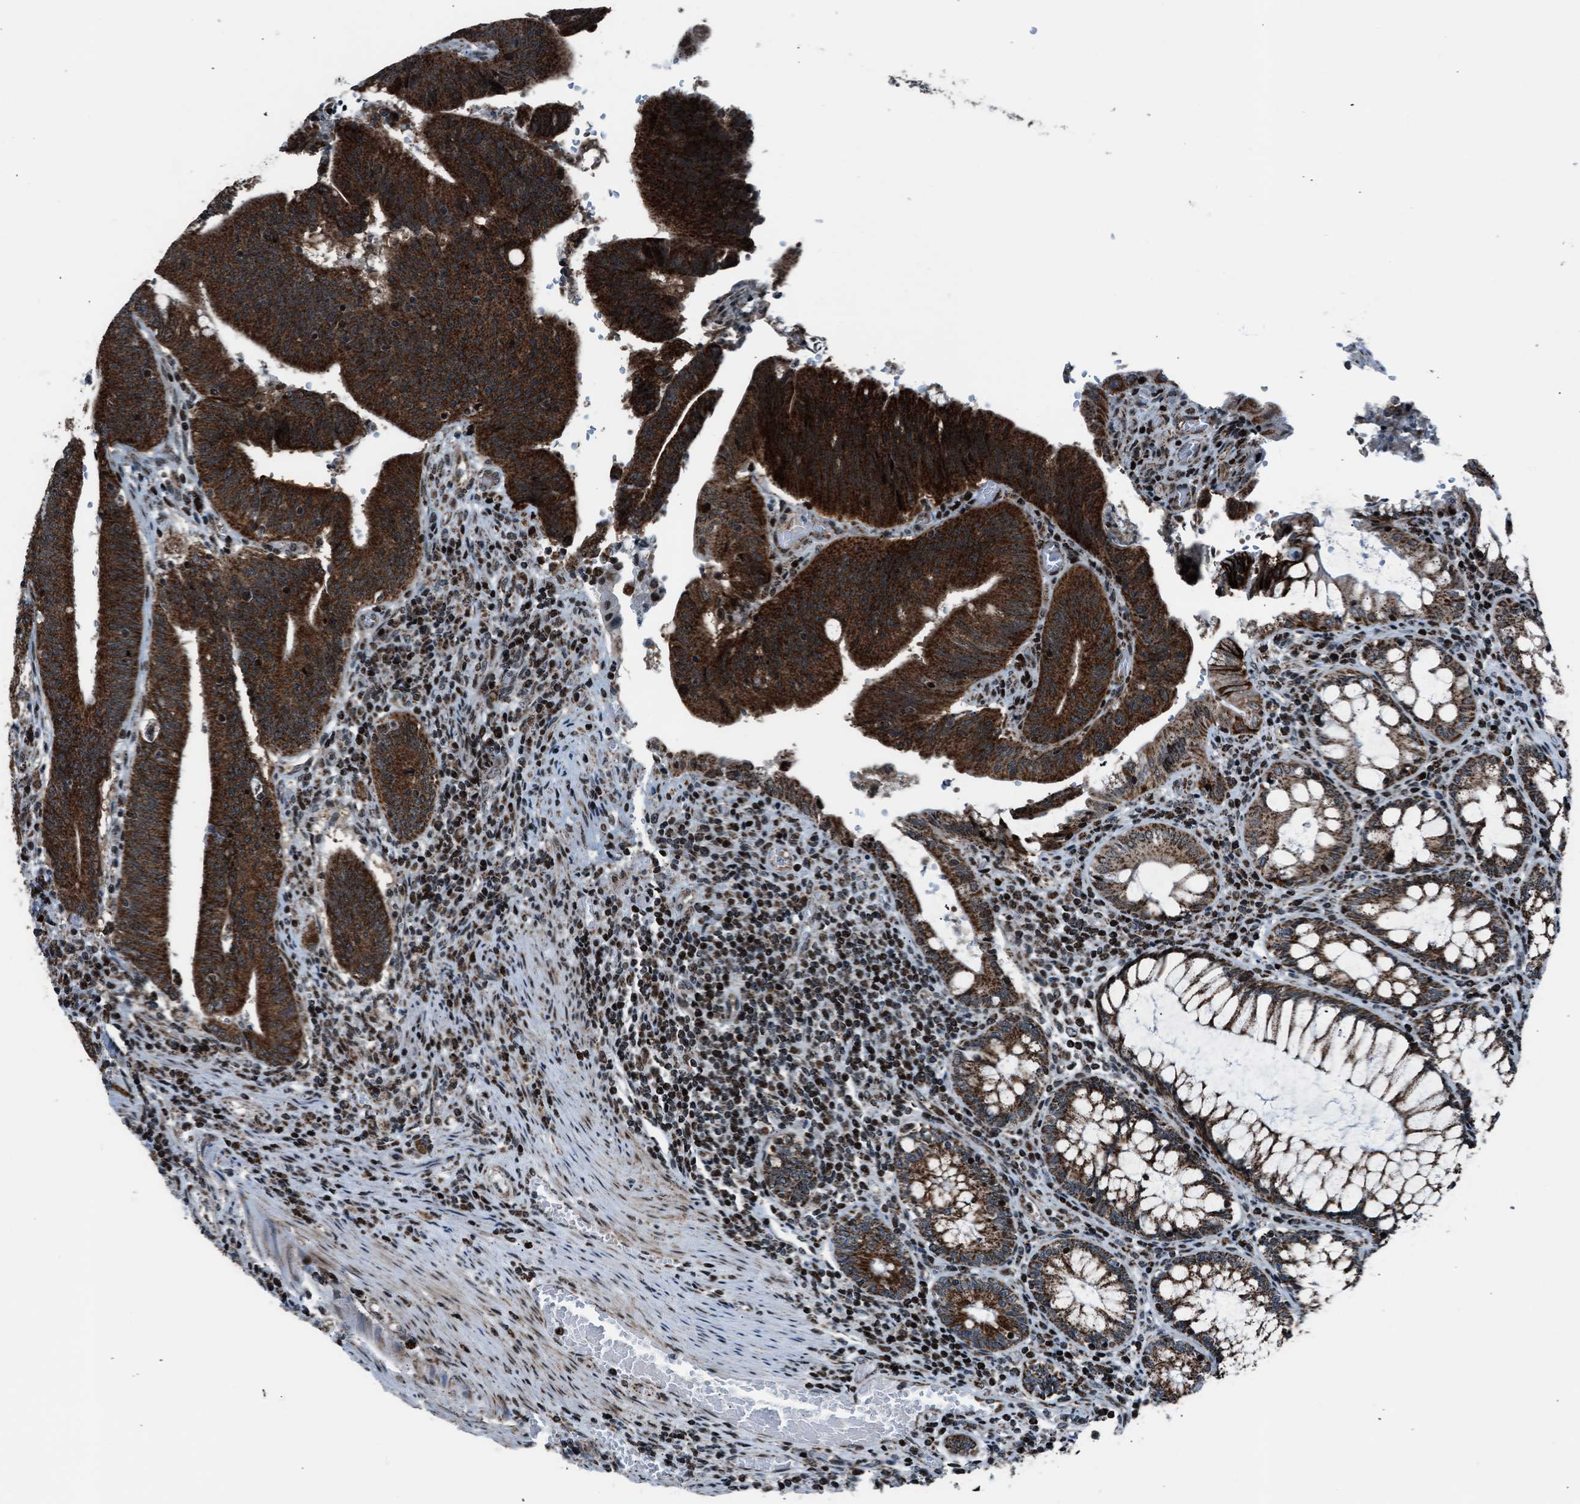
{"staining": {"intensity": "strong", "quantity": ">75%", "location": "cytoplasmic/membranous"}, "tissue": "colorectal cancer", "cell_type": "Tumor cells", "image_type": "cancer", "snomed": [{"axis": "morphology", "description": "Normal tissue, NOS"}, {"axis": "morphology", "description": "Adenocarcinoma, NOS"}, {"axis": "topography", "description": "Rectum"}], "caption": "Human colorectal adenocarcinoma stained for a protein (brown) exhibits strong cytoplasmic/membranous positive staining in approximately >75% of tumor cells.", "gene": "MORC3", "patient": {"sex": "female", "age": 66}}